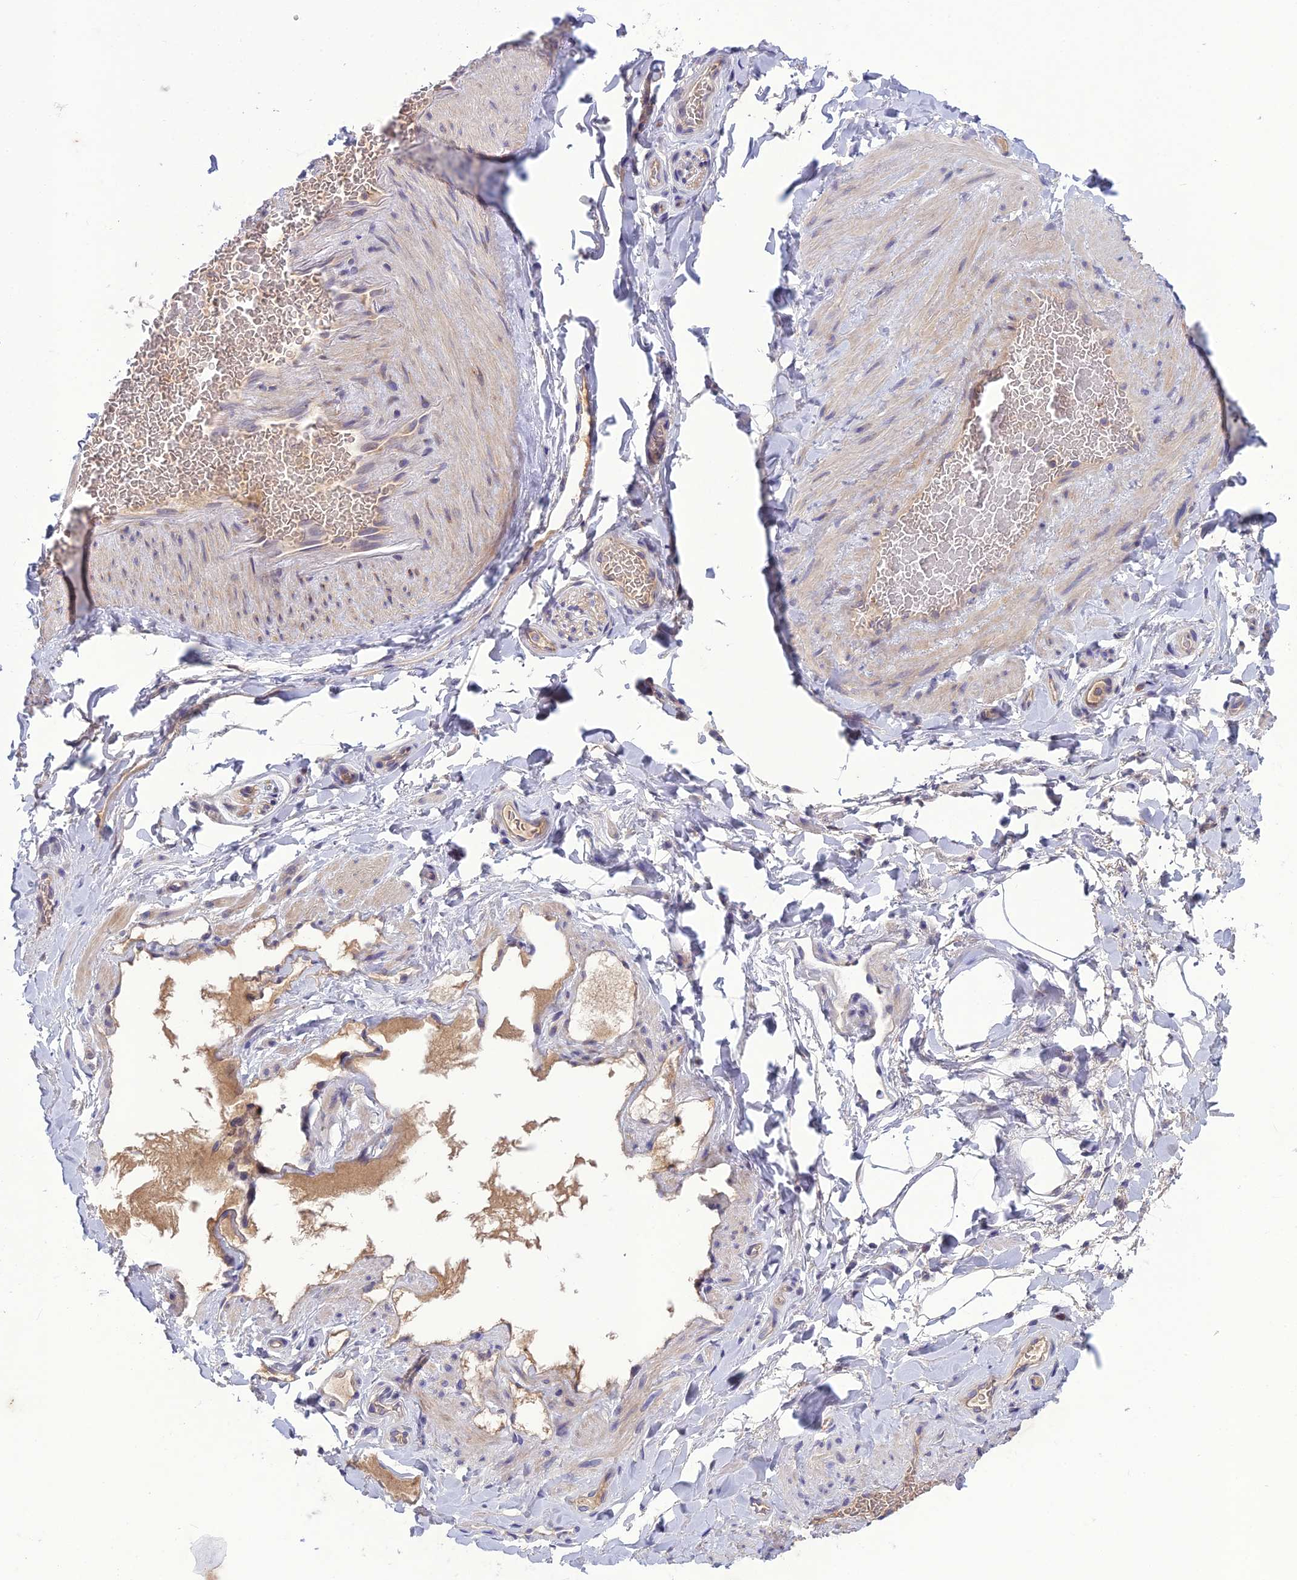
{"staining": {"intensity": "negative", "quantity": "none", "location": "none"}, "tissue": "adipose tissue", "cell_type": "Adipocytes", "image_type": "normal", "snomed": [{"axis": "morphology", "description": "Normal tissue, NOS"}, {"axis": "topography", "description": "Soft tissue"}, {"axis": "topography", "description": "Vascular tissue"}], "caption": "Immunohistochemical staining of unremarkable adipose tissue demonstrates no significant positivity in adipocytes. (DAB immunohistochemistry visualized using brightfield microscopy, high magnification).", "gene": "GDF6", "patient": {"sex": "male", "age": 54}}